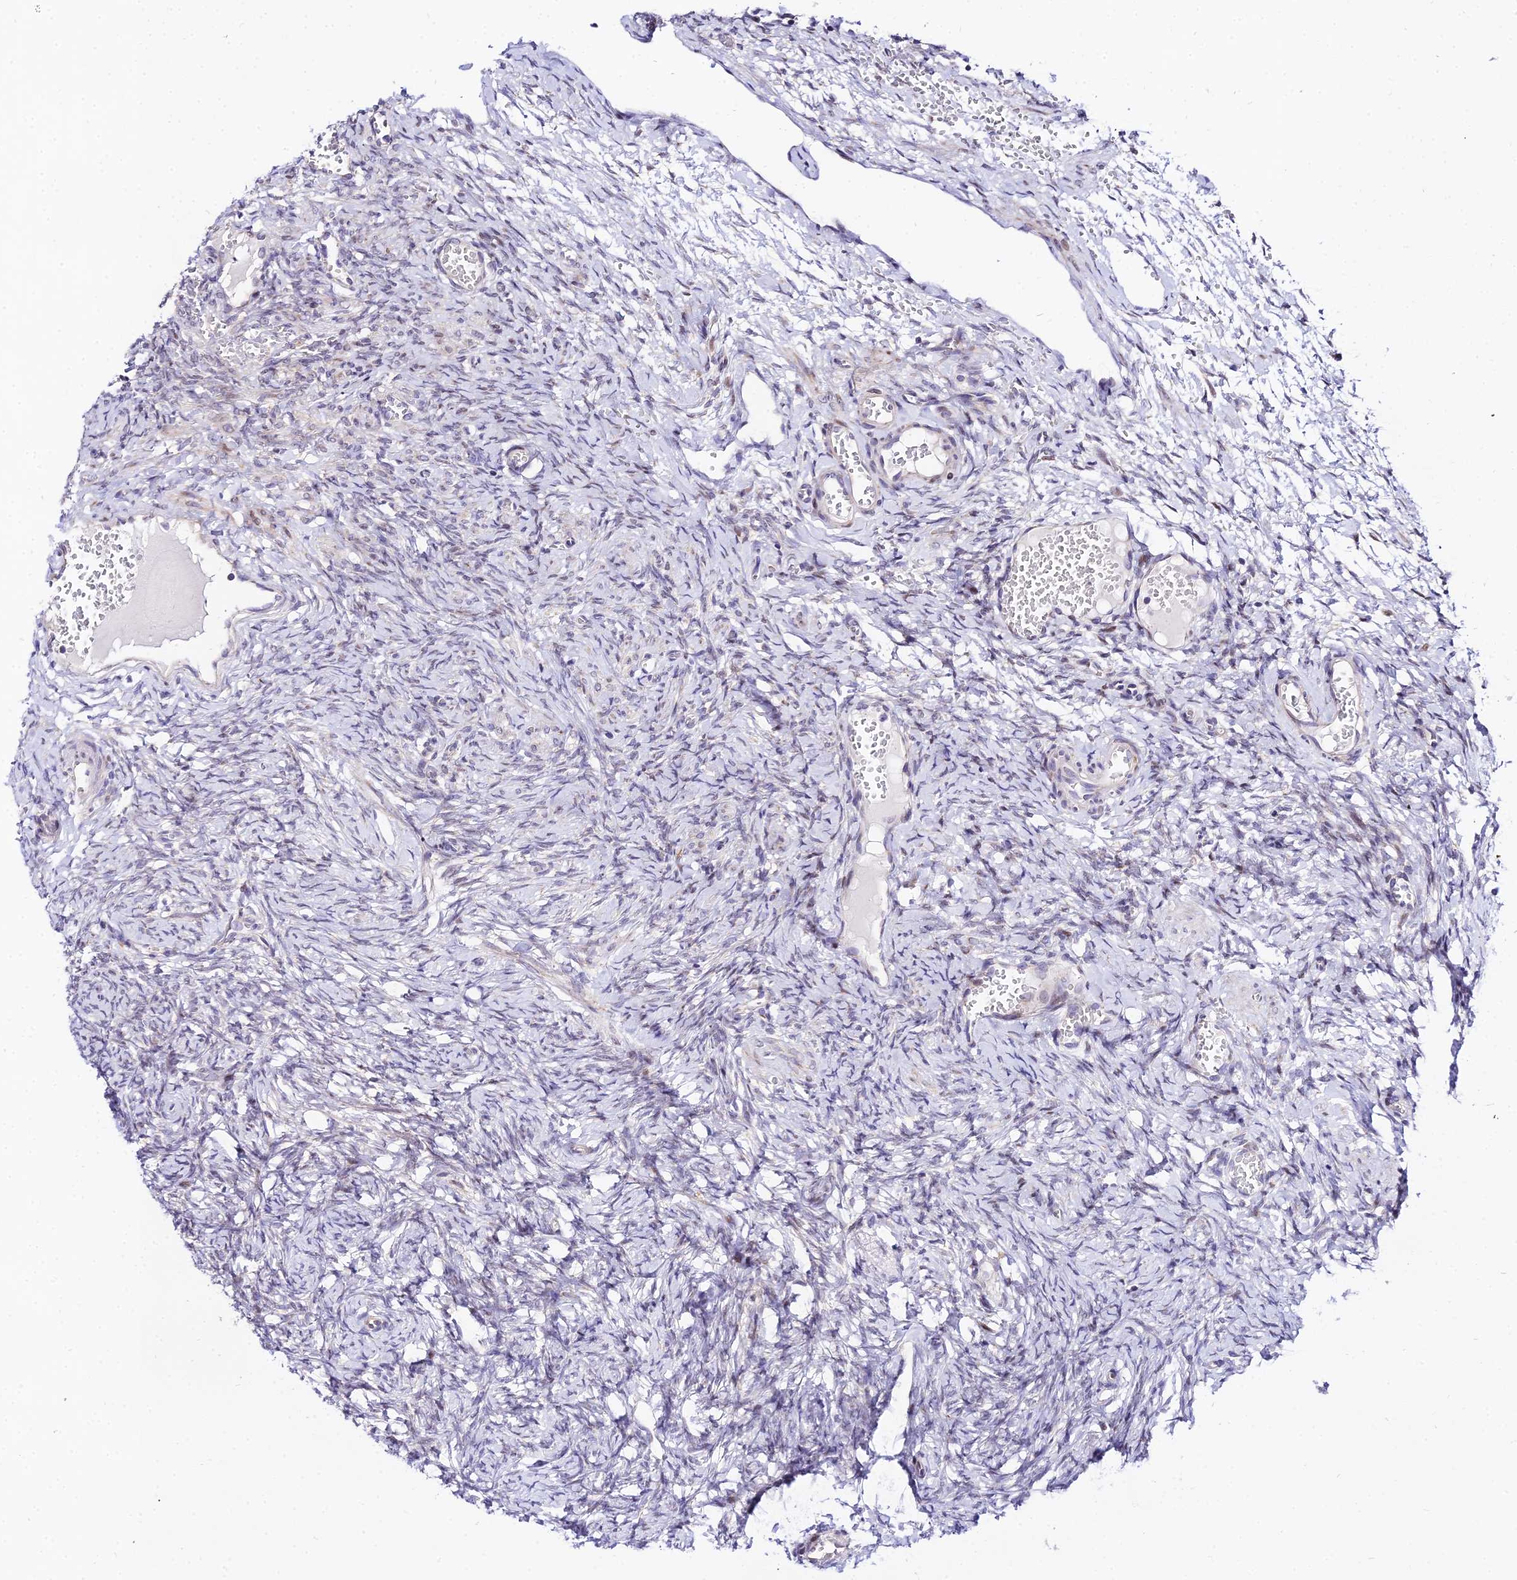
{"staining": {"intensity": "negative", "quantity": "none", "location": "none"}, "tissue": "ovary", "cell_type": "Ovarian stroma cells", "image_type": "normal", "snomed": [{"axis": "morphology", "description": "Adenocarcinoma, NOS"}, {"axis": "topography", "description": "Endometrium"}], "caption": "This is an immunohistochemistry (IHC) image of unremarkable human ovary. There is no expression in ovarian stroma cells.", "gene": "ATP5PB", "patient": {"sex": "female", "age": 32}}